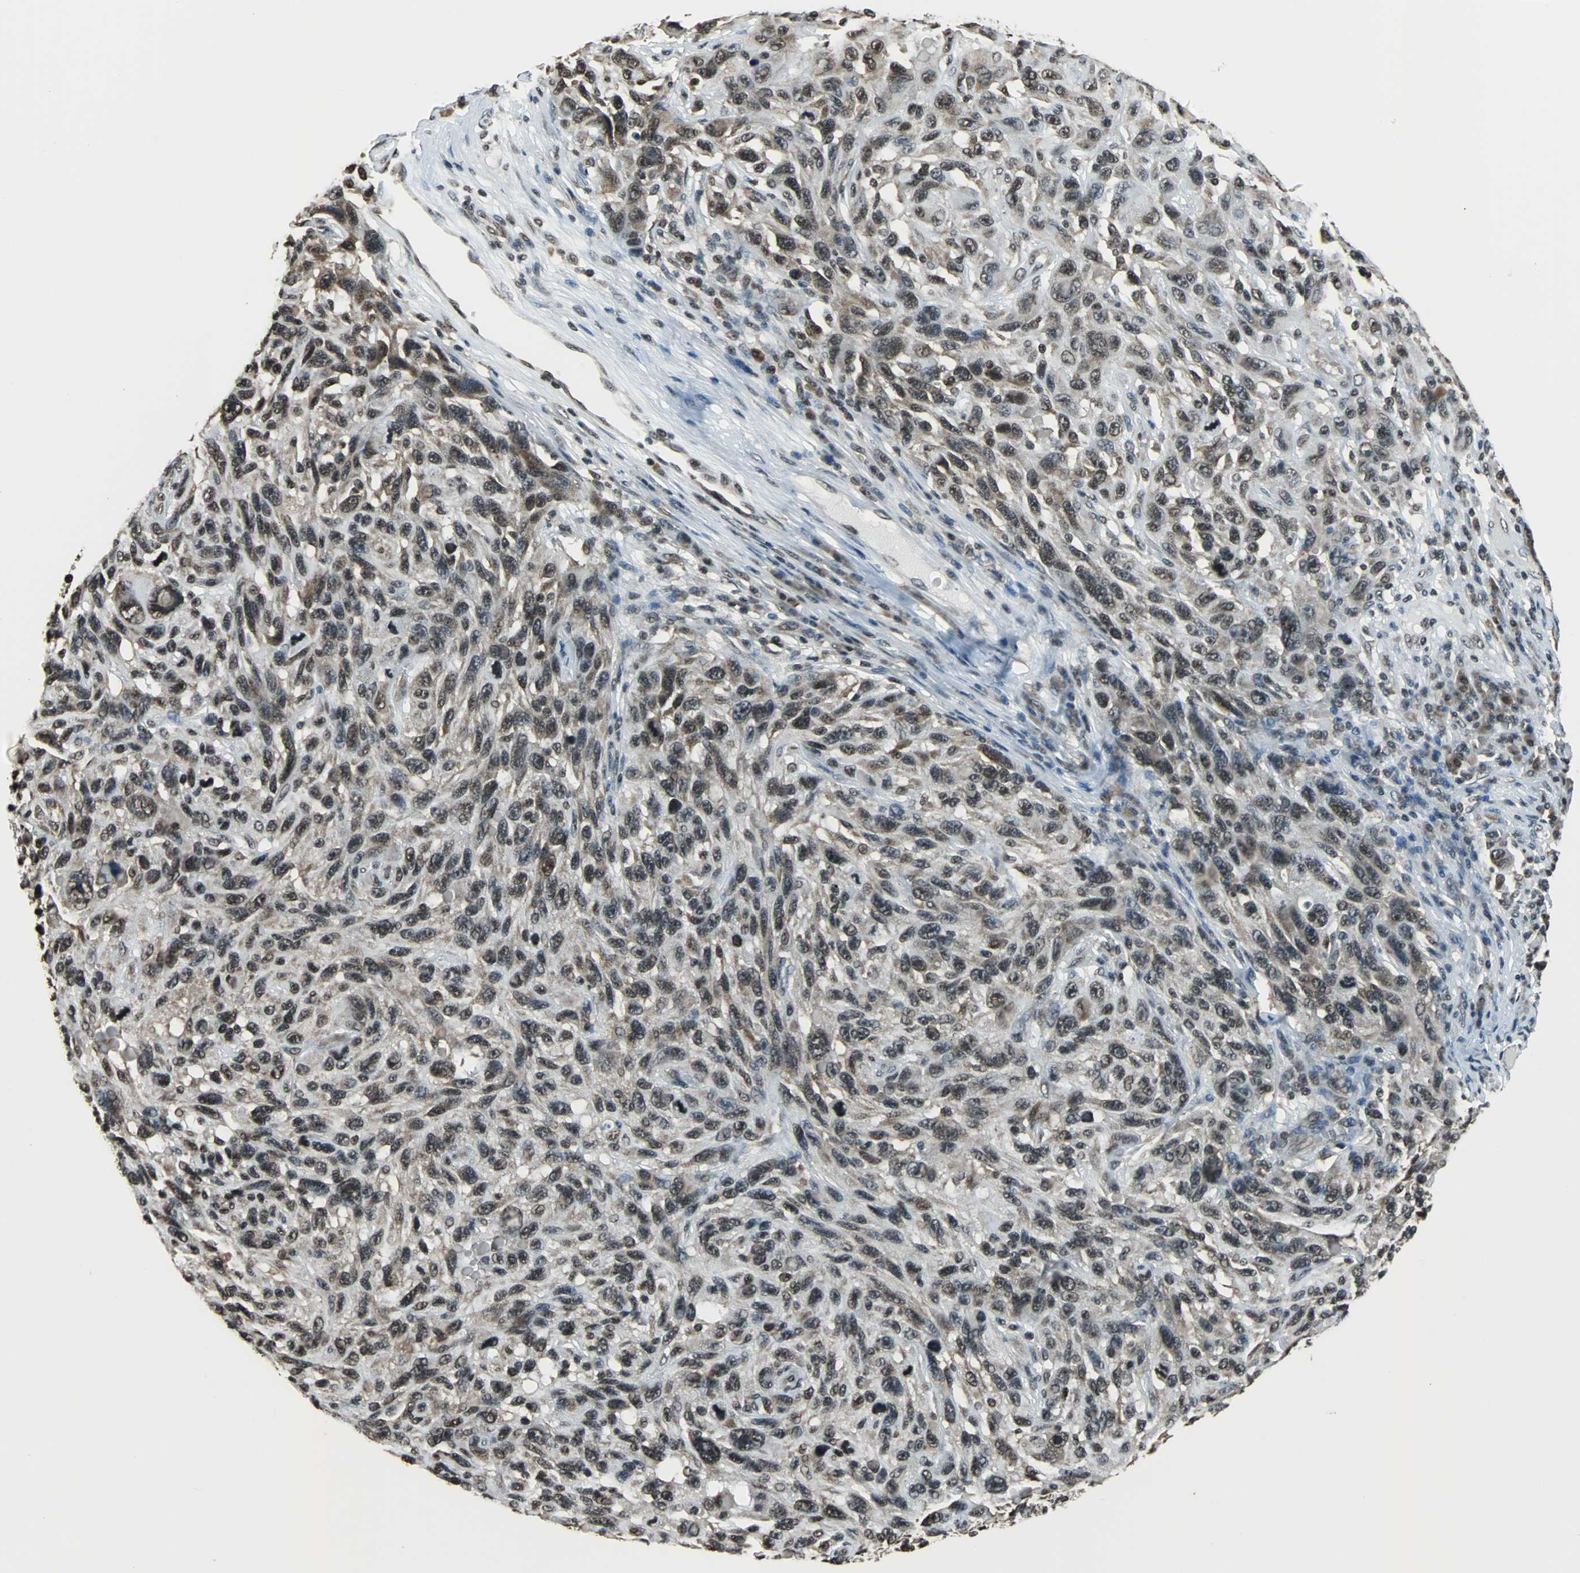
{"staining": {"intensity": "moderate", "quantity": ">75%", "location": "cytoplasmic/membranous,nuclear"}, "tissue": "melanoma", "cell_type": "Tumor cells", "image_type": "cancer", "snomed": [{"axis": "morphology", "description": "Malignant melanoma, NOS"}, {"axis": "topography", "description": "Skin"}], "caption": "Malignant melanoma stained with a brown dye shows moderate cytoplasmic/membranous and nuclear positive positivity in approximately >75% of tumor cells.", "gene": "REST", "patient": {"sex": "male", "age": 53}}